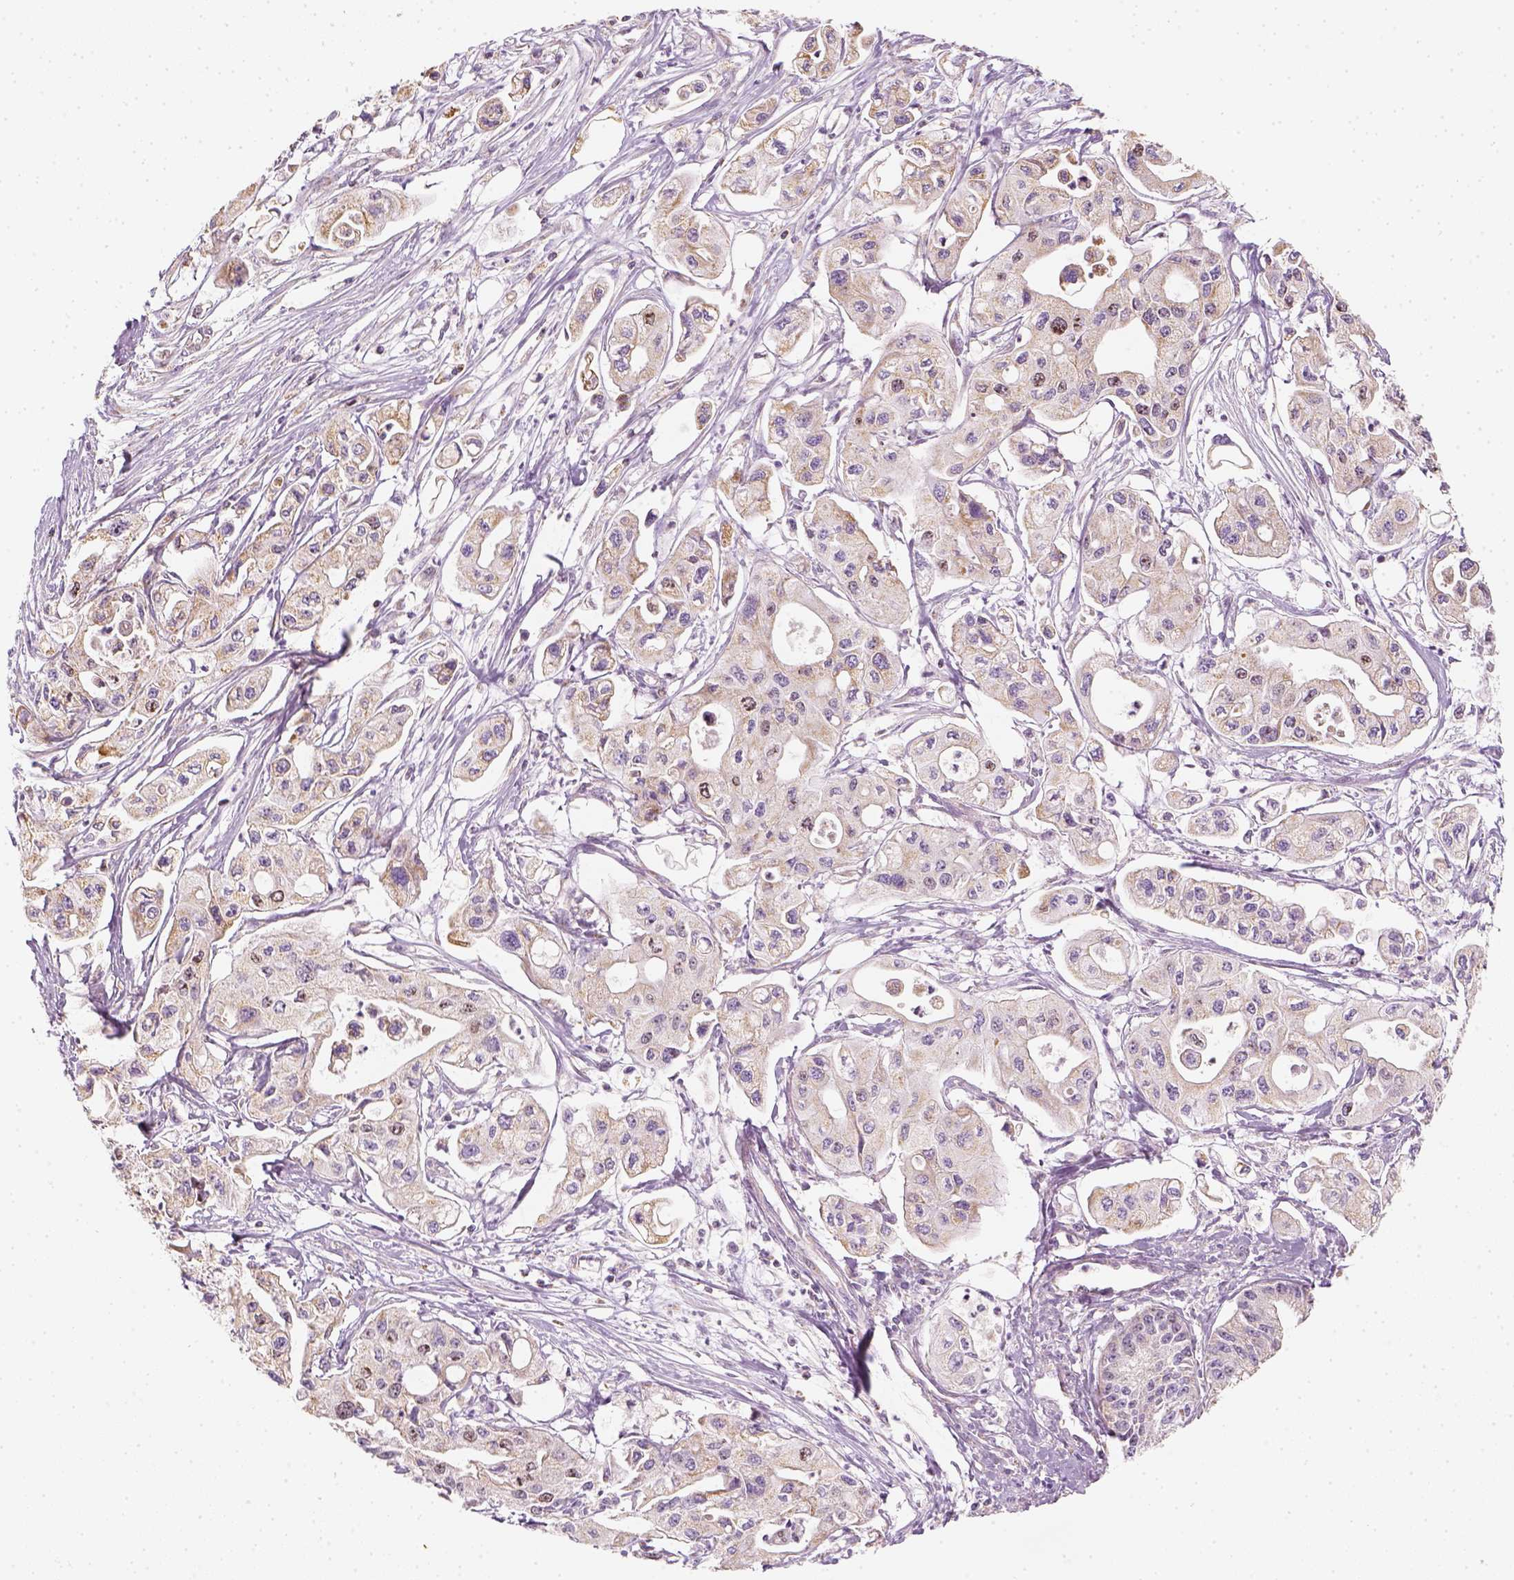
{"staining": {"intensity": "weak", "quantity": ">75%", "location": "cytoplasmic/membranous"}, "tissue": "pancreatic cancer", "cell_type": "Tumor cells", "image_type": "cancer", "snomed": [{"axis": "morphology", "description": "Adenocarcinoma, NOS"}, {"axis": "topography", "description": "Pancreas"}], "caption": "IHC of pancreatic adenocarcinoma shows low levels of weak cytoplasmic/membranous expression in approximately >75% of tumor cells. (Brightfield microscopy of DAB IHC at high magnification).", "gene": "LCA5", "patient": {"sex": "male", "age": 70}}